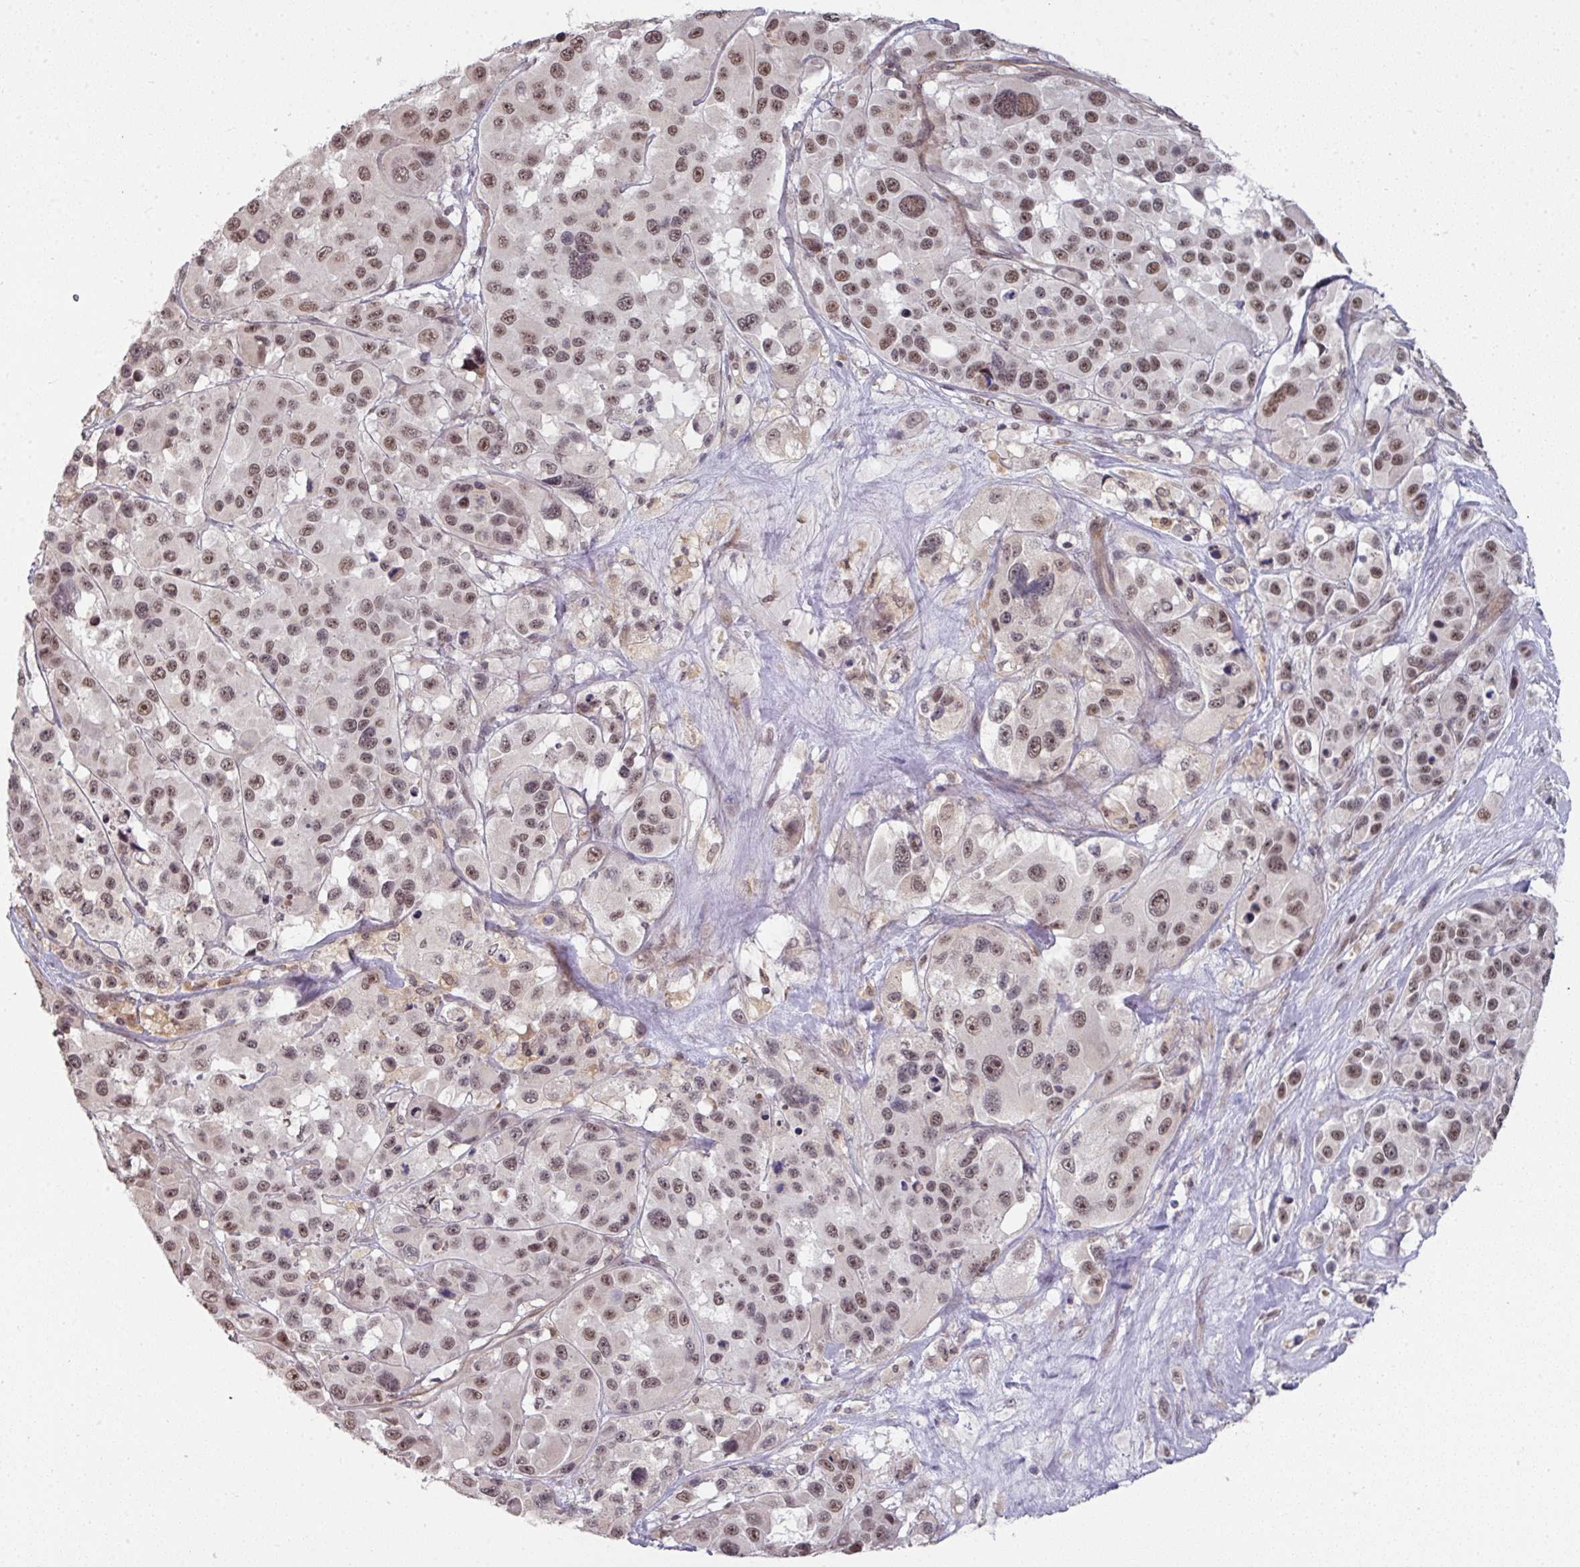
{"staining": {"intensity": "moderate", "quantity": ">75%", "location": "nuclear"}, "tissue": "melanoma", "cell_type": "Tumor cells", "image_type": "cancer", "snomed": [{"axis": "morphology", "description": "Malignant melanoma, Metastatic site"}, {"axis": "topography", "description": "Lymph node"}], "caption": "Tumor cells show medium levels of moderate nuclear staining in approximately >75% of cells in melanoma.", "gene": "GTF2H3", "patient": {"sex": "female", "age": 65}}